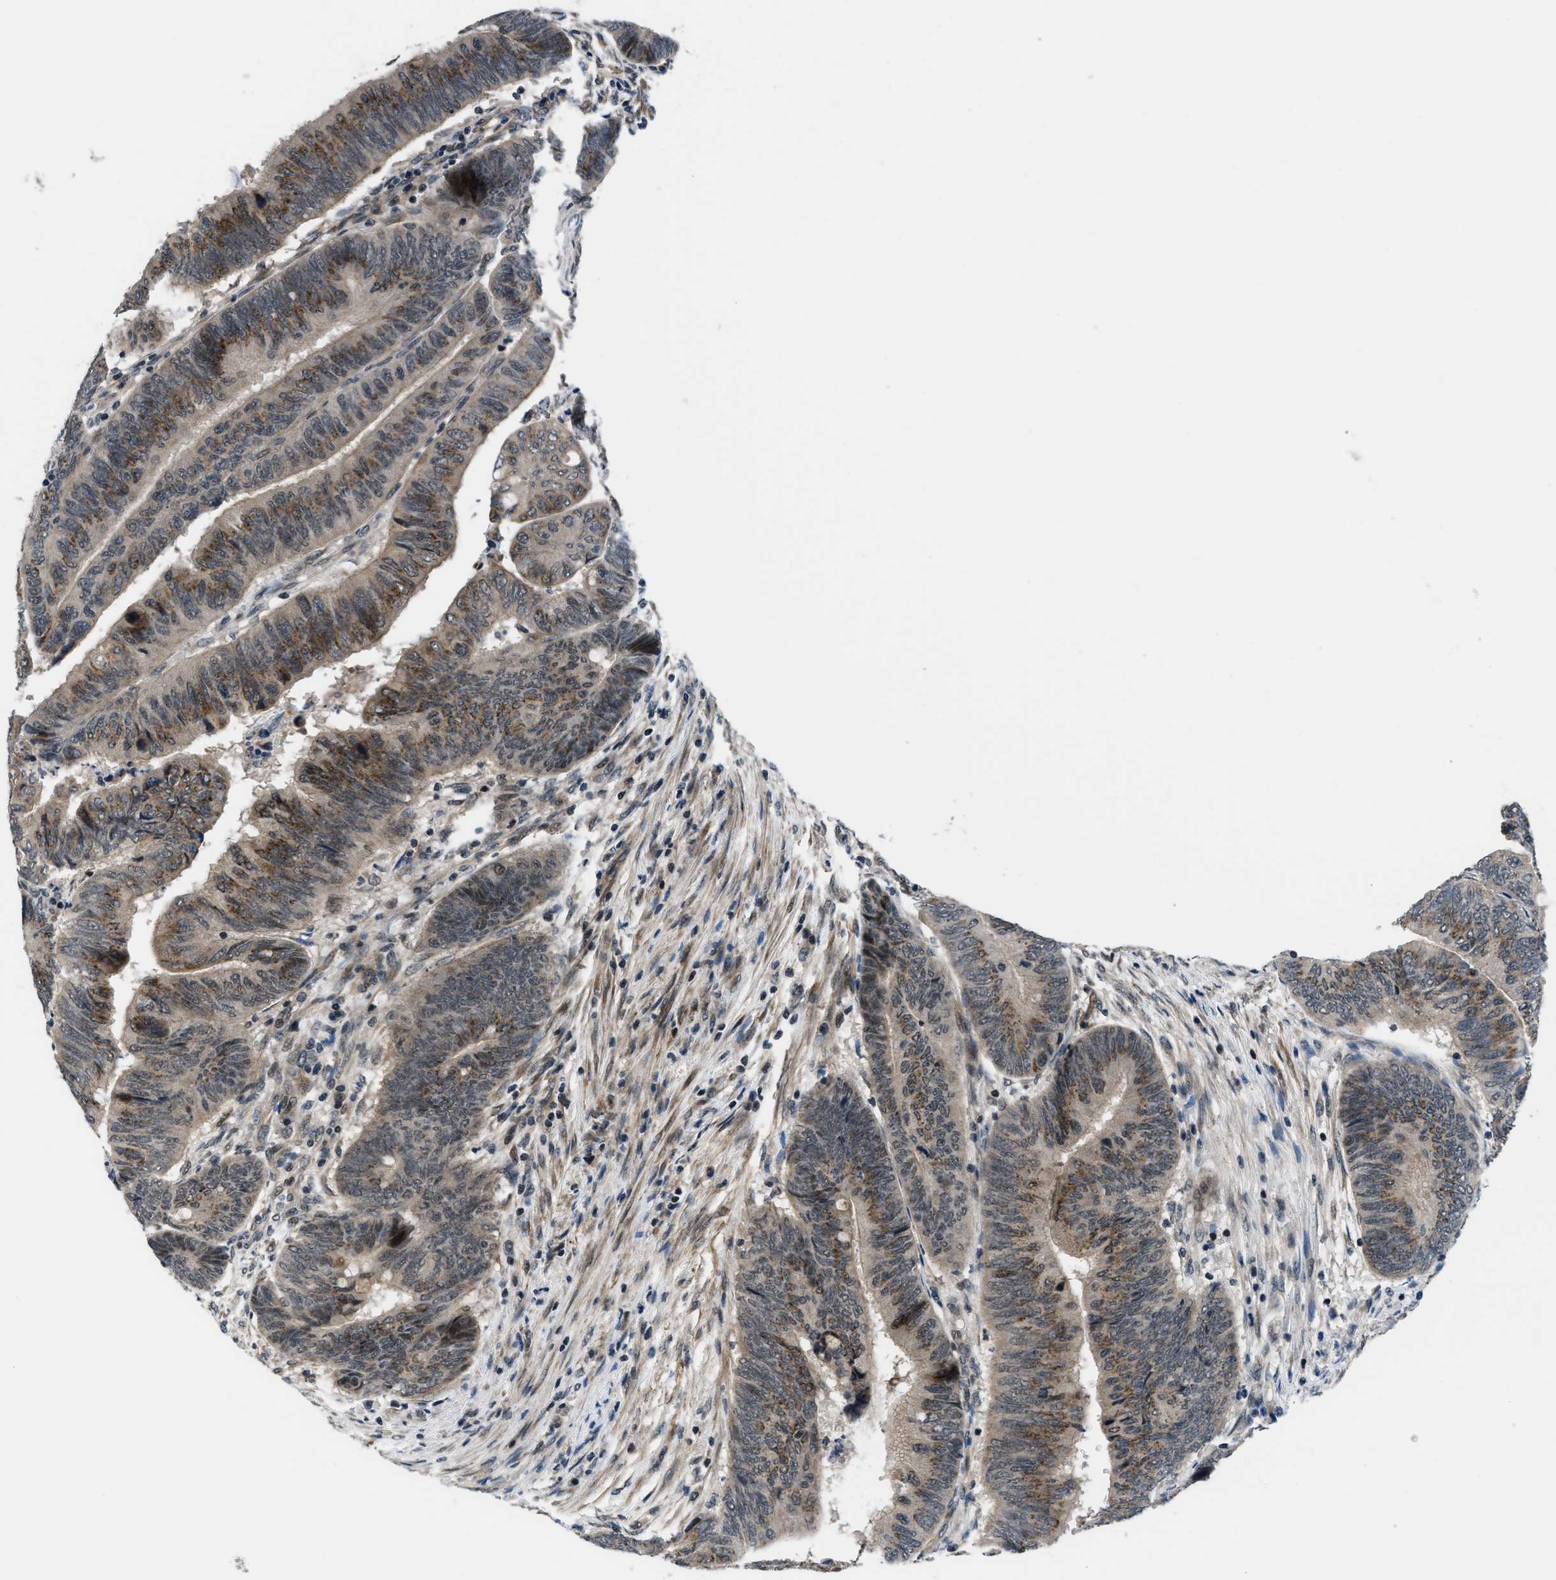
{"staining": {"intensity": "moderate", "quantity": ">75%", "location": "cytoplasmic/membranous,nuclear"}, "tissue": "colorectal cancer", "cell_type": "Tumor cells", "image_type": "cancer", "snomed": [{"axis": "morphology", "description": "Normal tissue, NOS"}, {"axis": "morphology", "description": "Adenocarcinoma, NOS"}, {"axis": "topography", "description": "Rectum"}, {"axis": "topography", "description": "Peripheral nerve tissue"}], "caption": "Protein expression analysis of colorectal adenocarcinoma demonstrates moderate cytoplasmic/membranous and nuclear staining in approximately >75% of tumor cells. (DAB (3,3'-diaminobenzidine) IHC with brightfield microscopy, high magnification).", "gene": "SETD5", "patient": {"sex": "male", "age": 92}}